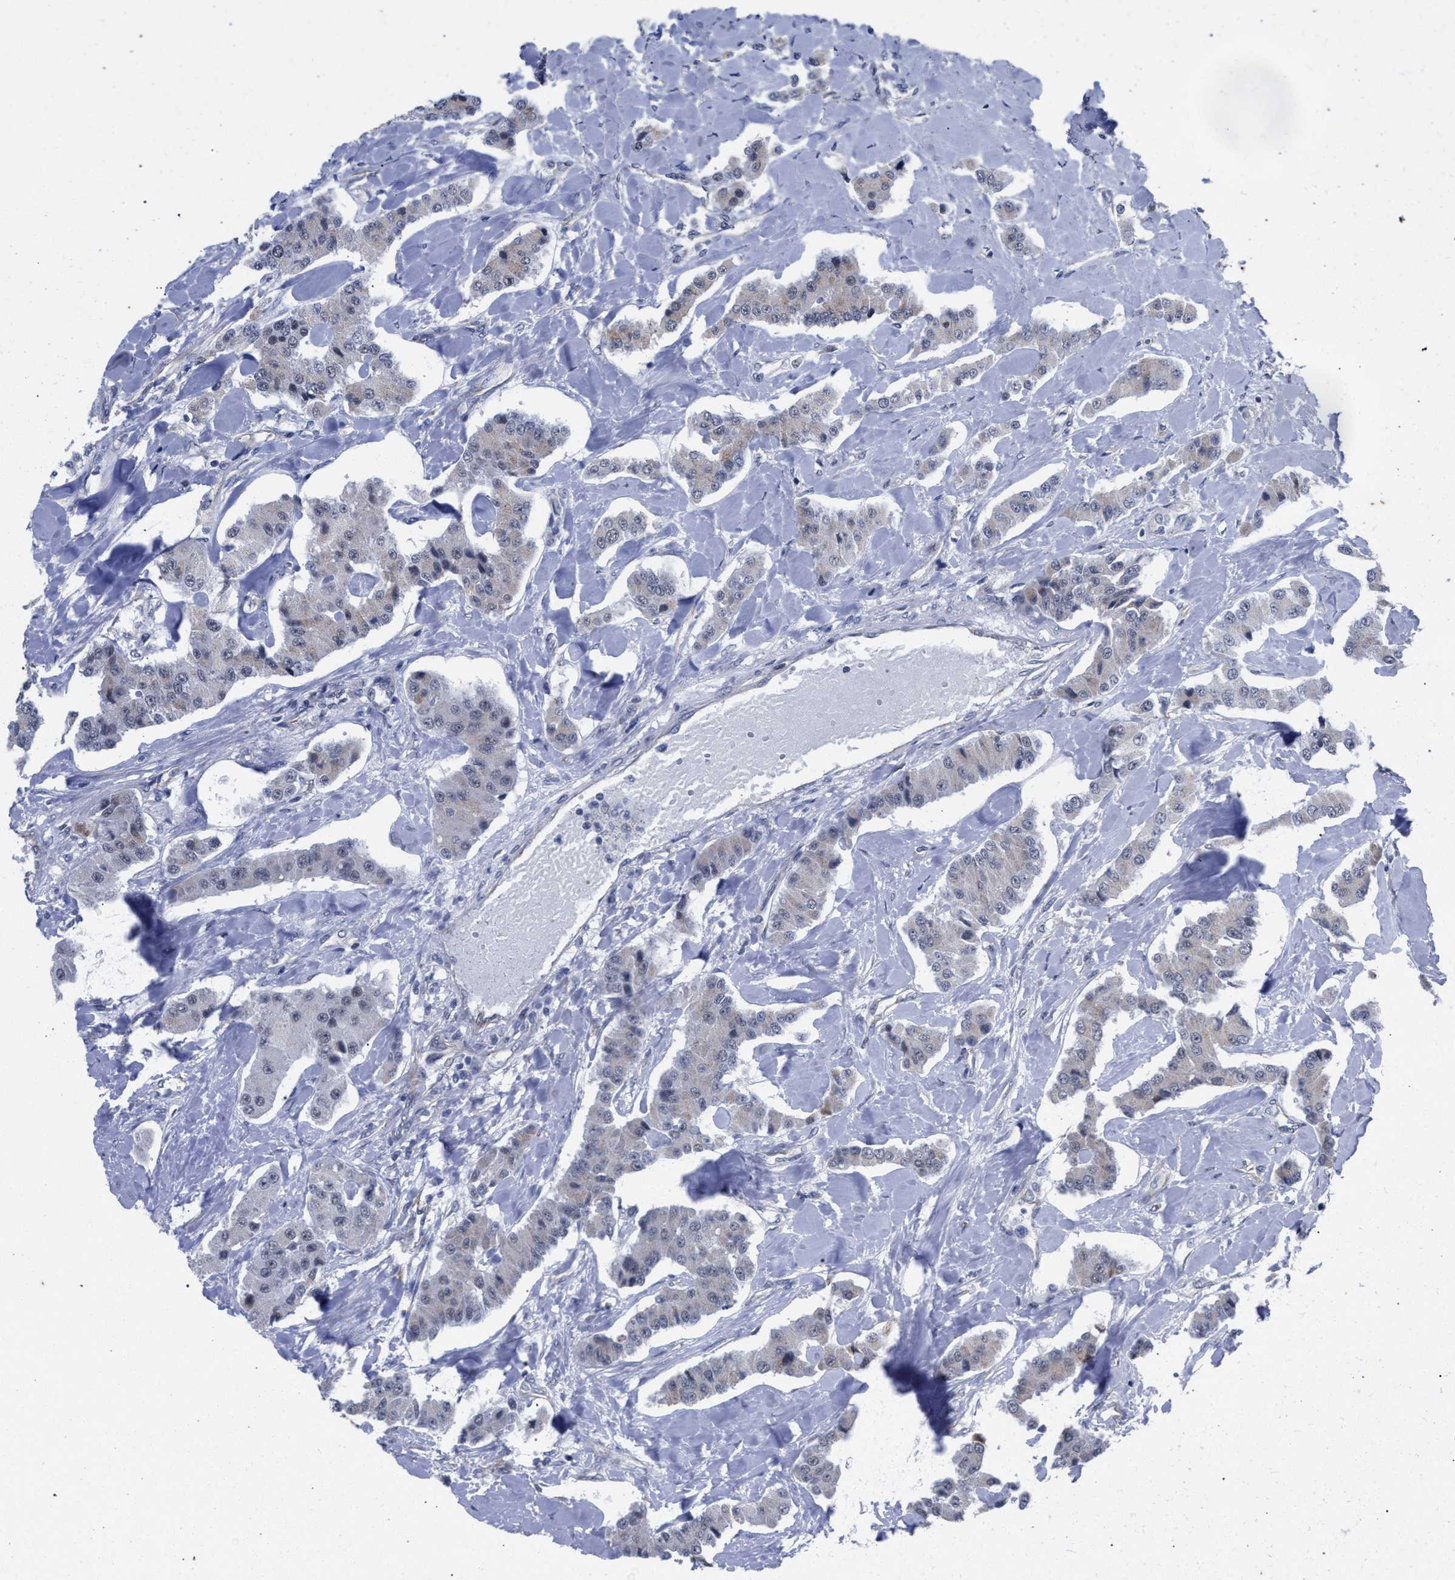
{"staining": {"intensity": "weak", "quantity": "<25%", "location": "cytoplasmic/membranous"}, "tissue": "carcinoid", "cell_type": "Tumor cells", "image_type": "cancer", "snomed": [{"axis": "morphology", "description": "Carcinoid, malignant, NOS"}, {"axis": "topography", "description": "Pancreas"}], "caption": "Tumor cells show no significant protein positivity in malignant carcinoid. (Stains: DAB immunohistochemistry with hematoxylin counter stain, Microscopy: brightfield microscopy at high magnification).", "gene": "GOLGA2", "patient": {"sex": "male", "age": 41}}